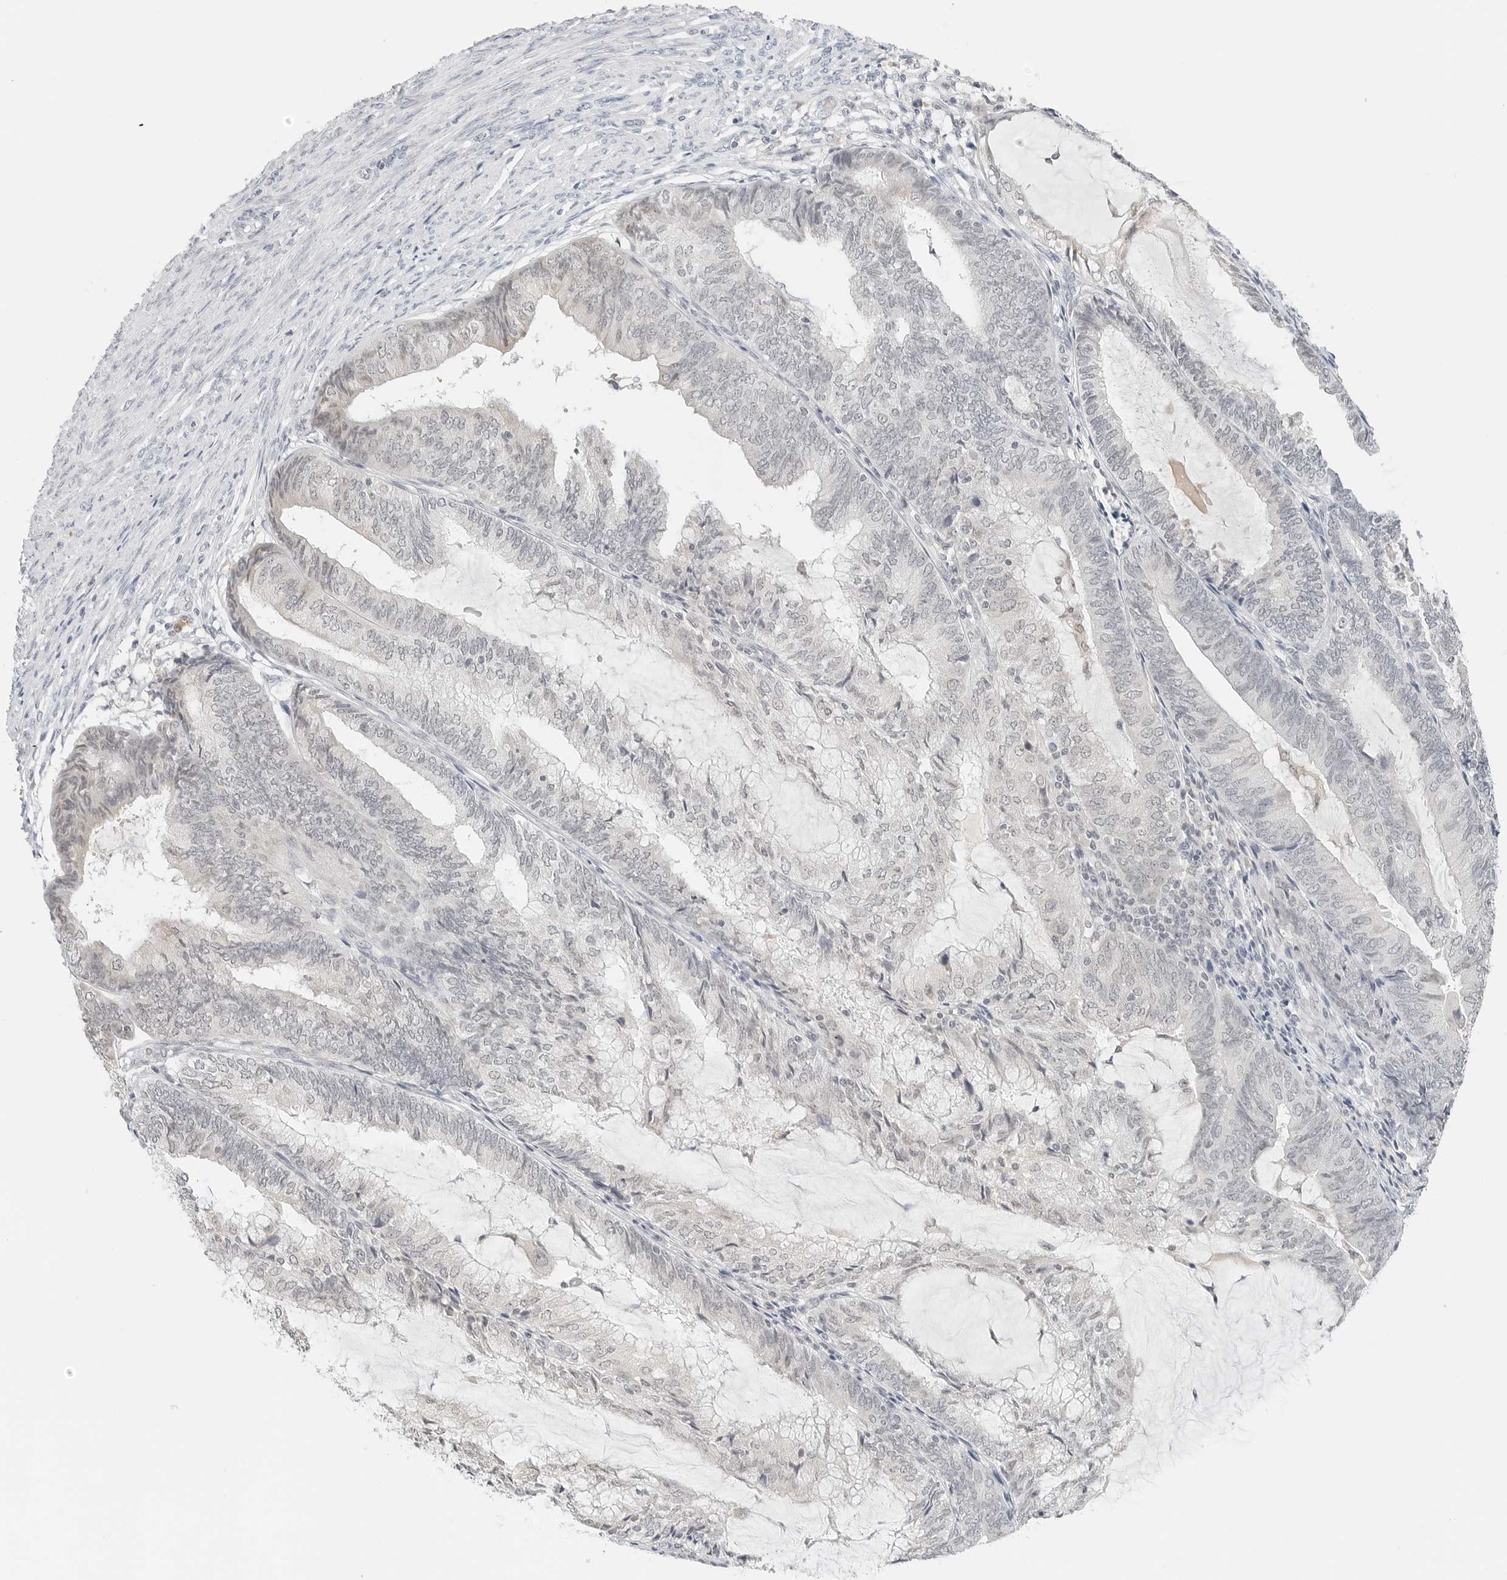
{"staining": {"intensity": "negative", "quantity": "none", "location": "none"}, "tissue": "endometrial cancer", "cell_type": "Tumor cells", "image_type": "cancer", "snomed": [{"axis": "morphology", "description": "Adenocarcinoma, NOS"}, {"axis": "topography", "description": "Endometrium"}], "caption": "DAB immunohistochemical staining of endometrial cancer reveals no significant staining in tumor cells.", "gene": "NEO1", "patient": {"sex": "female", "age": 81}}